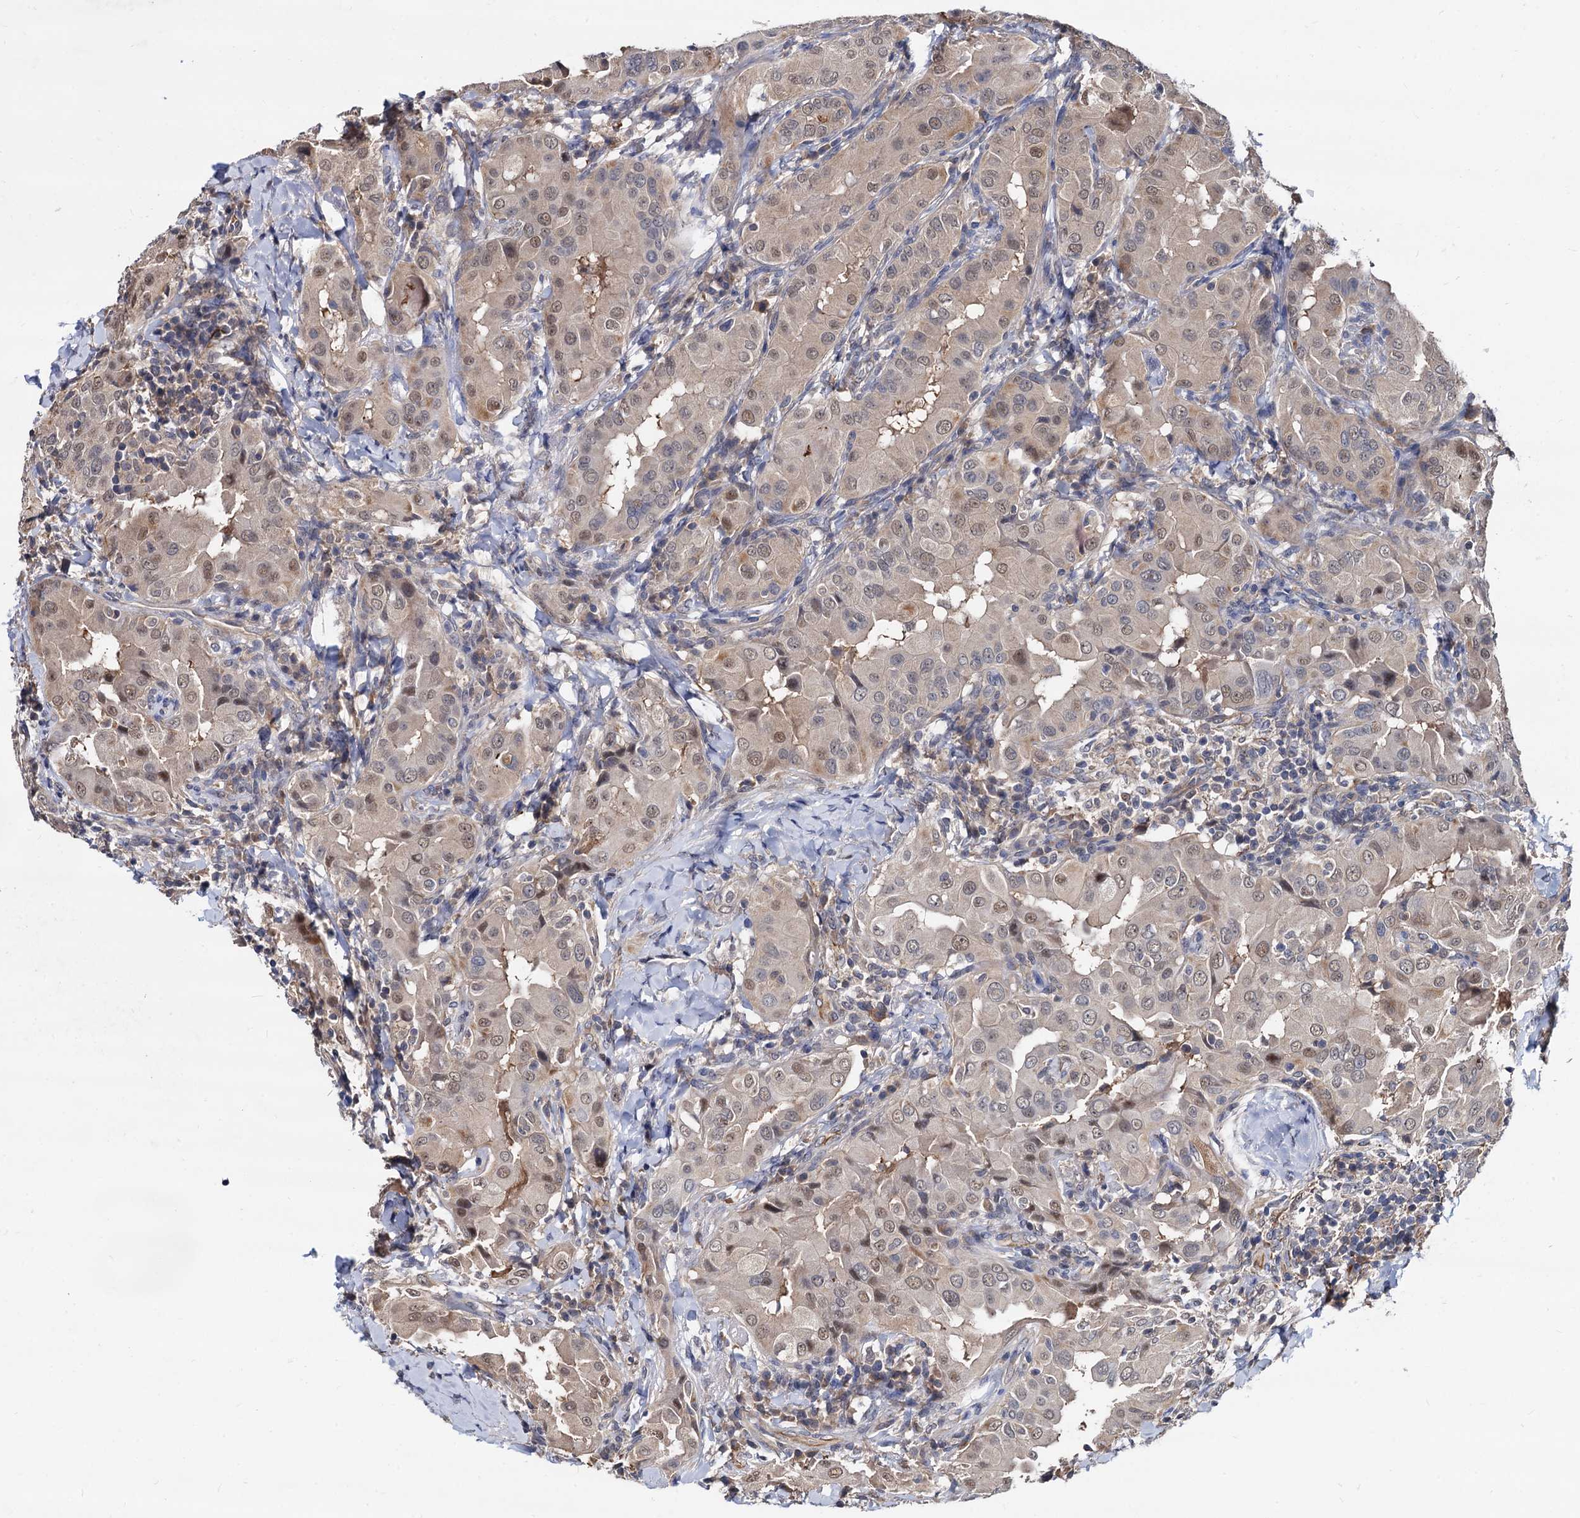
{"staining": {"intensity": "weak", "quantity": "25%-75%", "location": "nuclear"}, "tissue": "thyroid cancer", "cell_type": "Tumor cells", "image_type": "cancer", "snomed": [{"axis": "morphology", "description": "Papillary adenocarcinoma, NOS"}, {"axis": "topography", "description": "Thyroid gland"}], "caption": "Thyroid cancer was stained to show a protein in brown. There is low levels of weak nuclear positivity in approximately 25%-75% of tumor cells.", "gene": "PSMD4", "patient": {"sex": "male", "age": 33}}